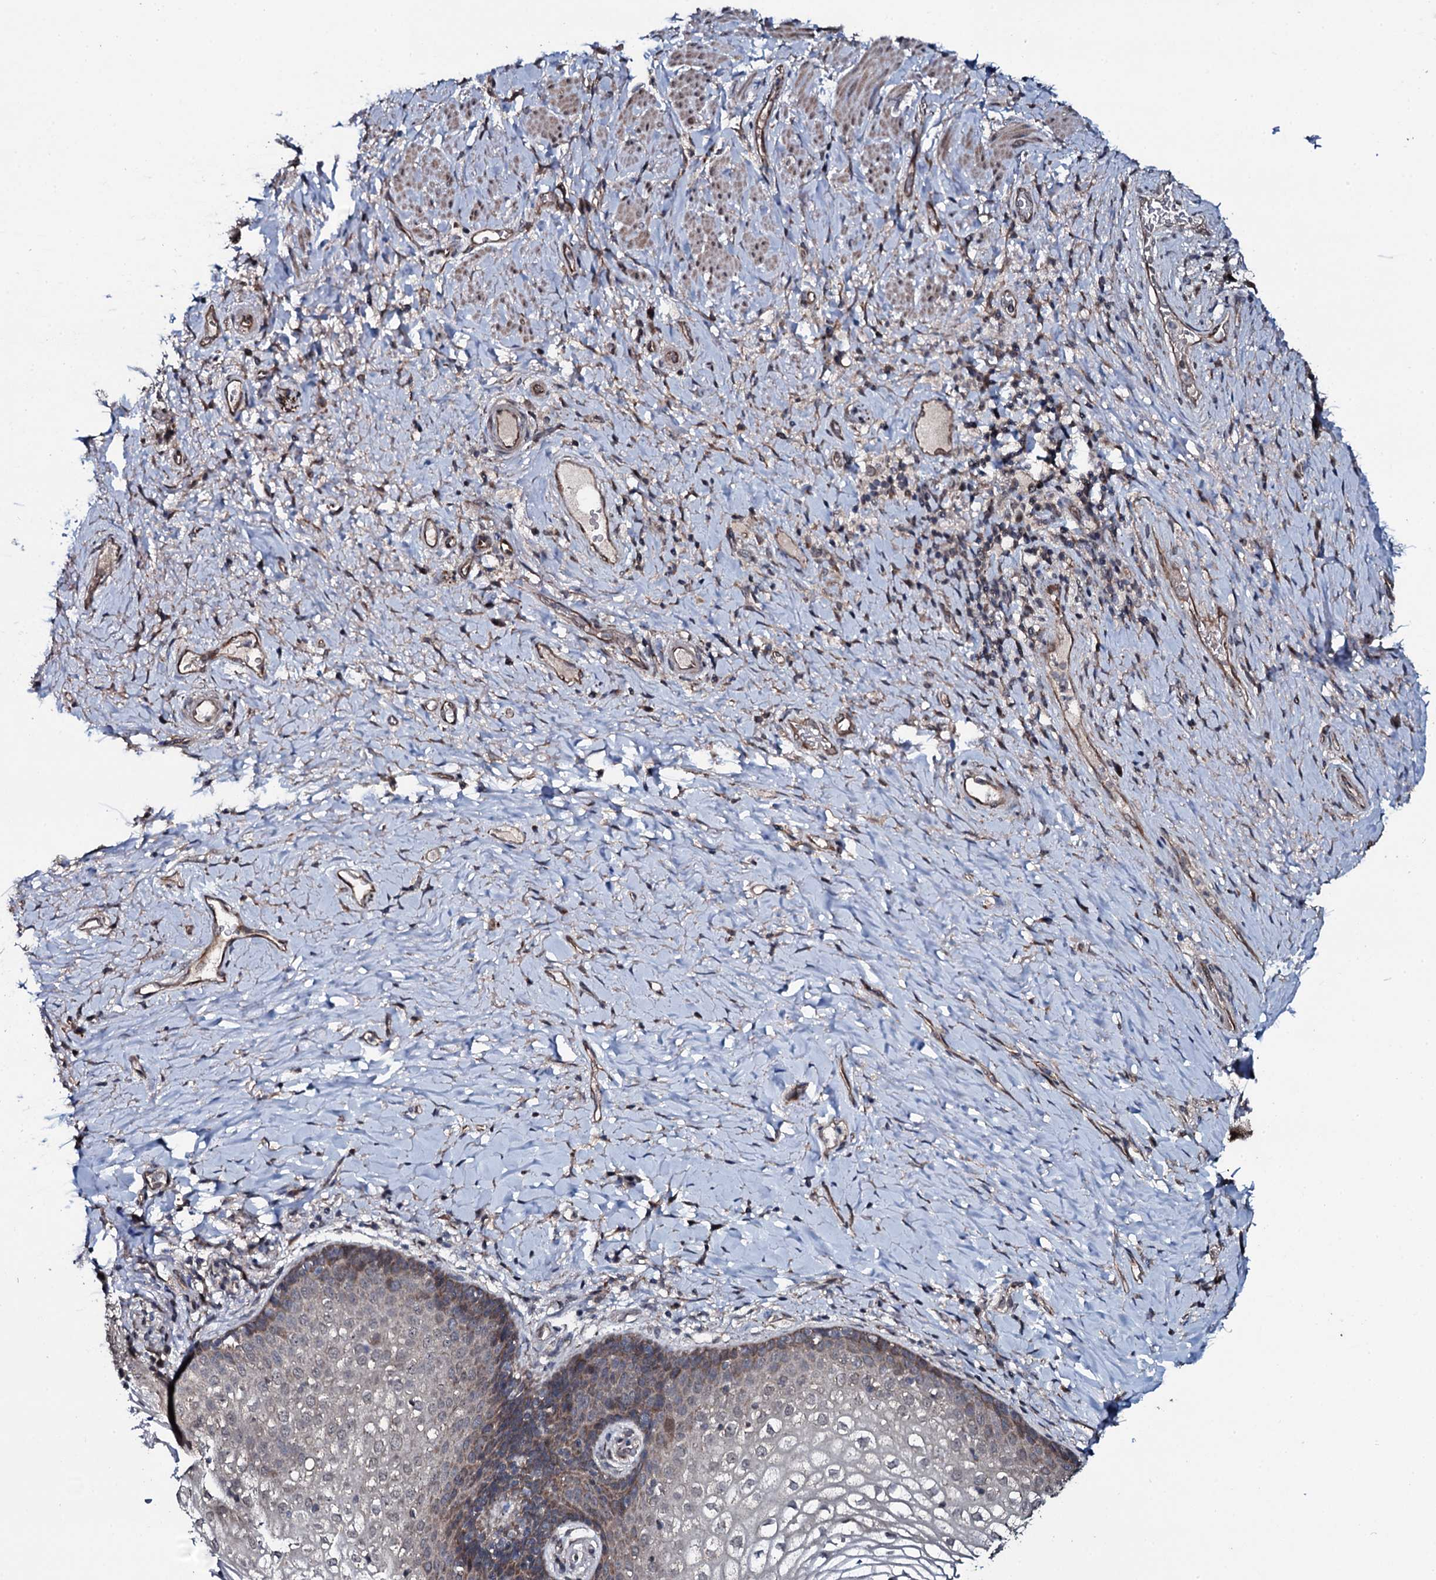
{"staining": {"intensity": "weak", "quantity": "25%-75%", "location": "cytoplasmic/membranous,nuclear"}, "tissue": "vagina", "cell_type": "Squamous epithelial cells", "image_type": "normal", "snomed": [{"axis": "morphology", "description": "Normal tissue, NOS"}, {"axis": "topography", "description": "Vagina"}], "caption": "Immunohistochemistry (IHC) photomicrograph of benign vagina: human vagina stained using IHC demonstrates low levels of weak protein expression localized specifically in the cytoplasmic/membranous,nuclear of squamous epithelial cells, appearing as a cytoplasmic/membranous,nuclear brown color.", "gene": "MRPS31", "patient": {"sex": "female", "age": 60}}